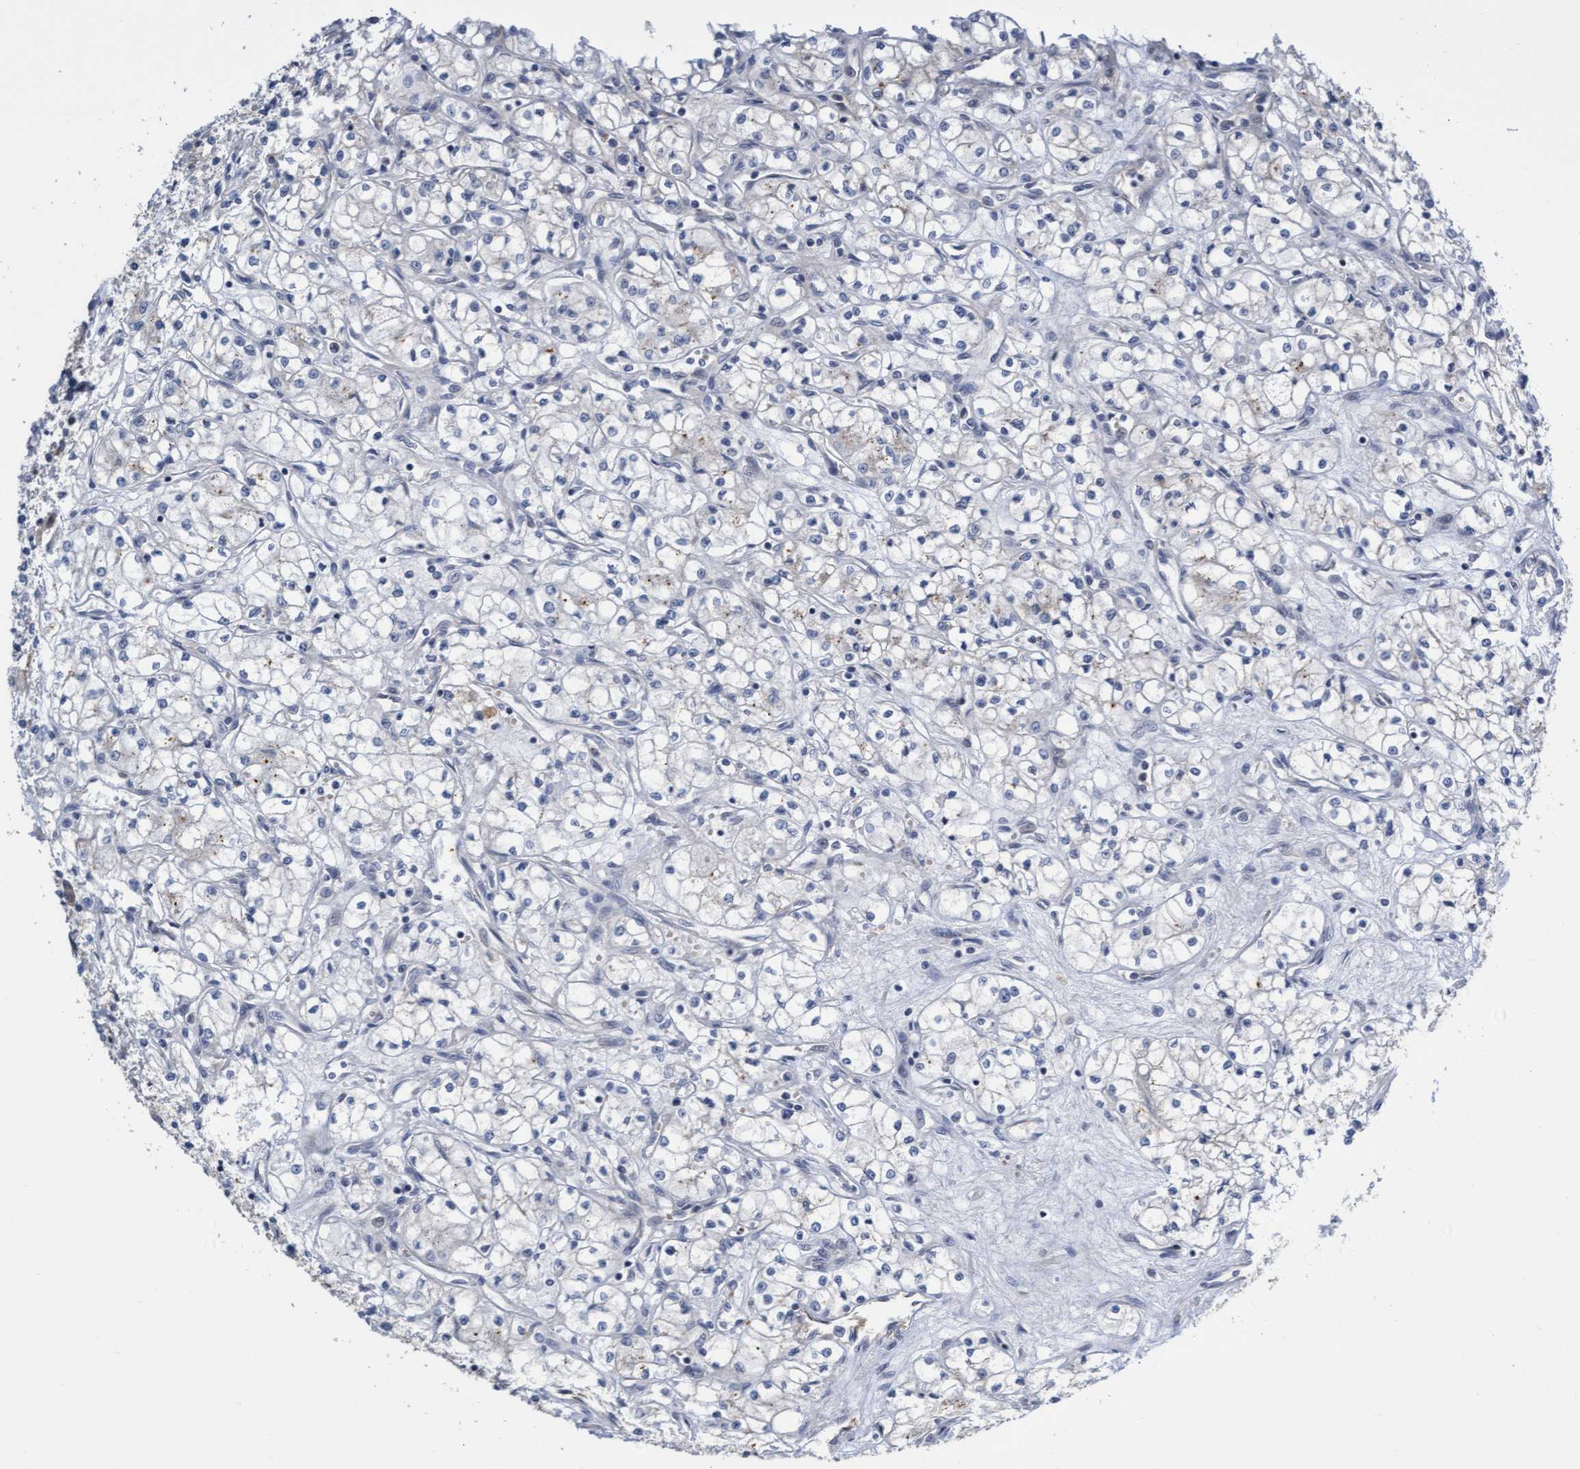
{"staining": {"intensity": "negative", "quantity": "none", "location": "none"}, "tissue": "renal cancer", "cell_type": "Tumor cells", "image_type": "cancer", "snomed": [{"axis": "morphology", "description": "Normal tissue, NOS"}, {"axis": "morphology", "description": "Adenocarcinoma, NOS"}, {"axis": "topography", "description": "Kidney"}], "caption": "This is an immunohistochemistry histopathology image of renal adenocarcinoma. There is no expression in tumor cells.", "gene": "ABCF2", "patient": {"sex": "male", "age": 59}}